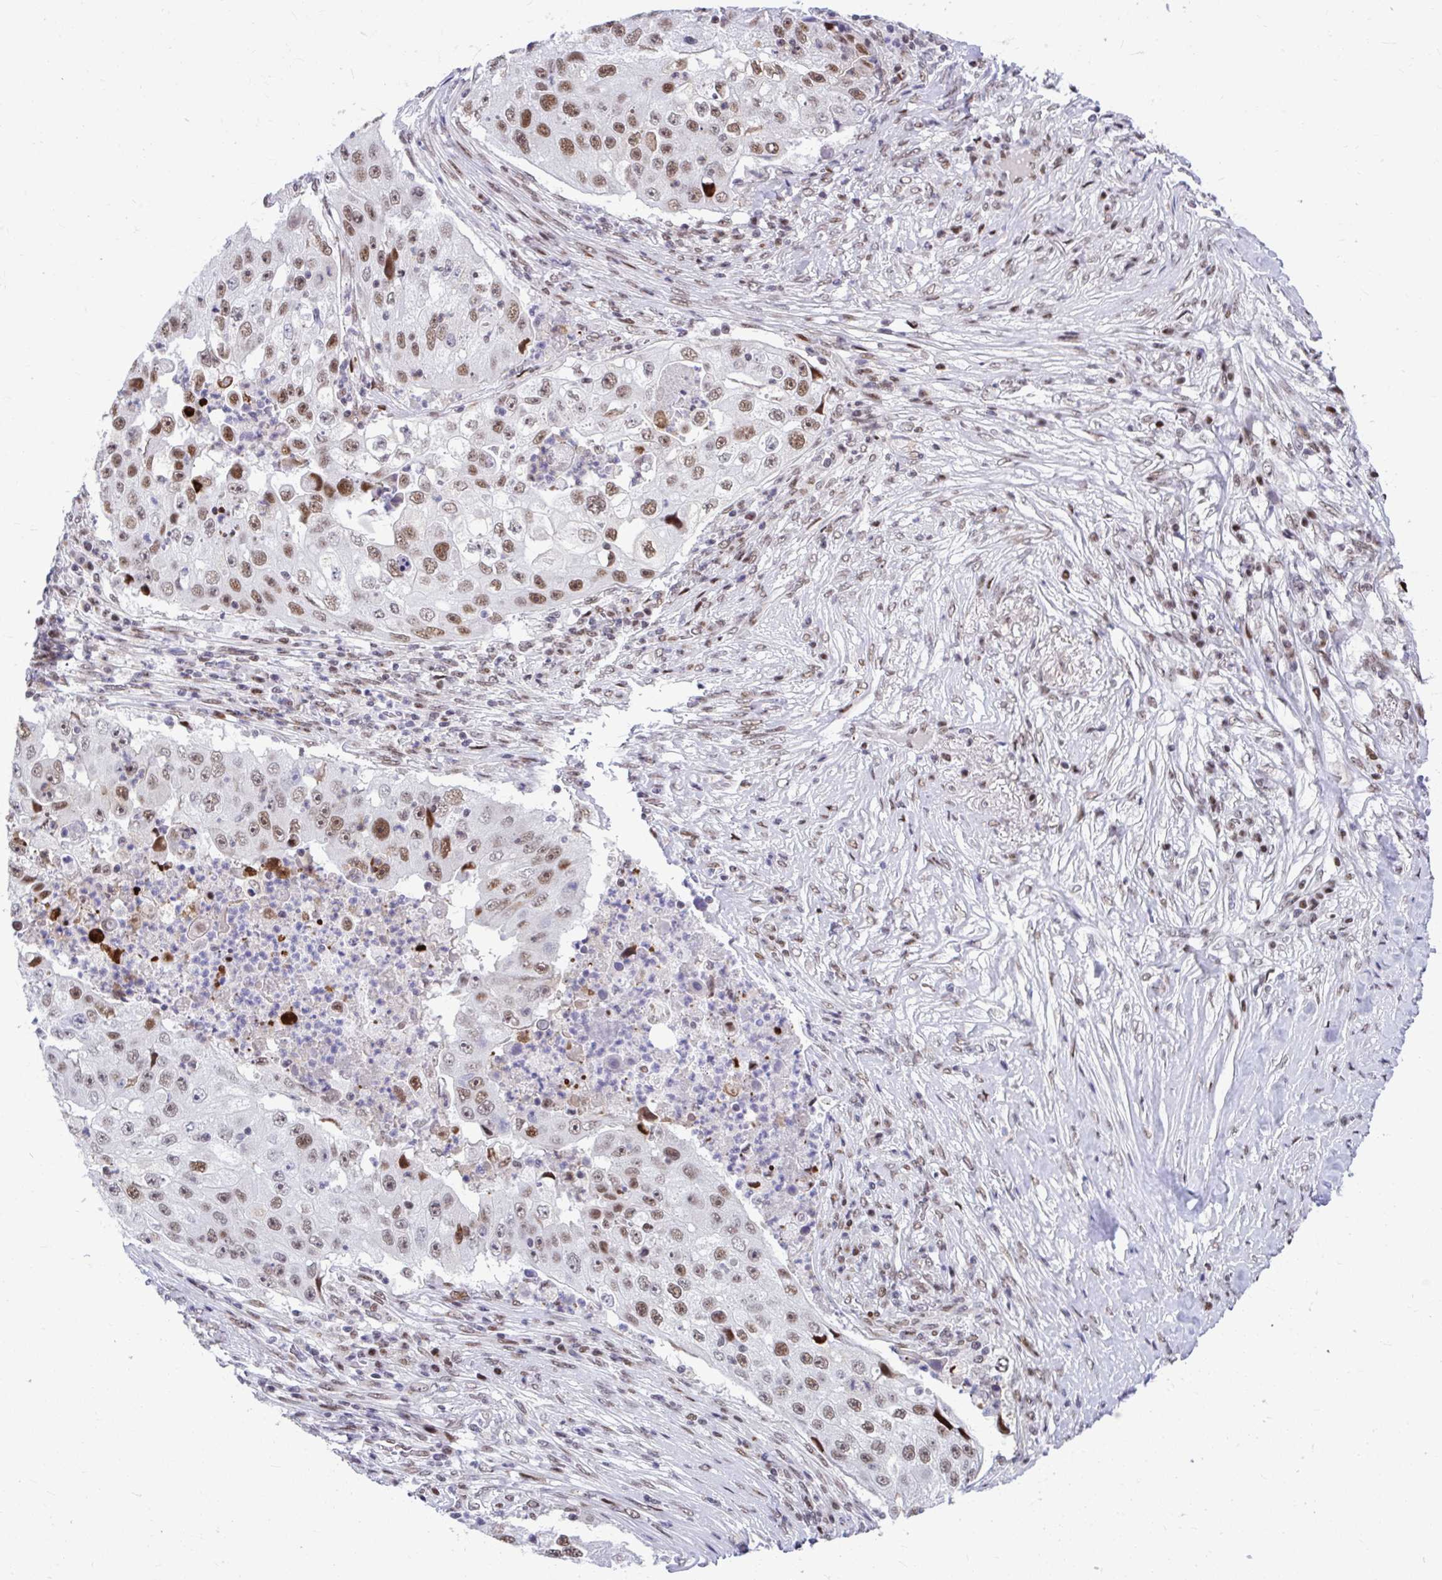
{"staining": {"intensity": "moderate", "quantity": ">75%", "location": "nuclear"}, "tissue": "lung cancer", "cell_type": "Tumor cells", "image_type": "cancer", "snomed": [{"axis": "morphology", "description": "Squamous cell carcinoma, NOS"}, {"axis": "topography", "description": "Lung"}], "caption": "High-power microscopy captured an immunohistochemistry (IHC) histopathology image of lung cancer (squamous cell carcinoma), revealing moderate nuclear positivity in approximately >75% of tumor cells.", "gene": "SLC35C2", "patient": {"sex": "male", "age": 64}}